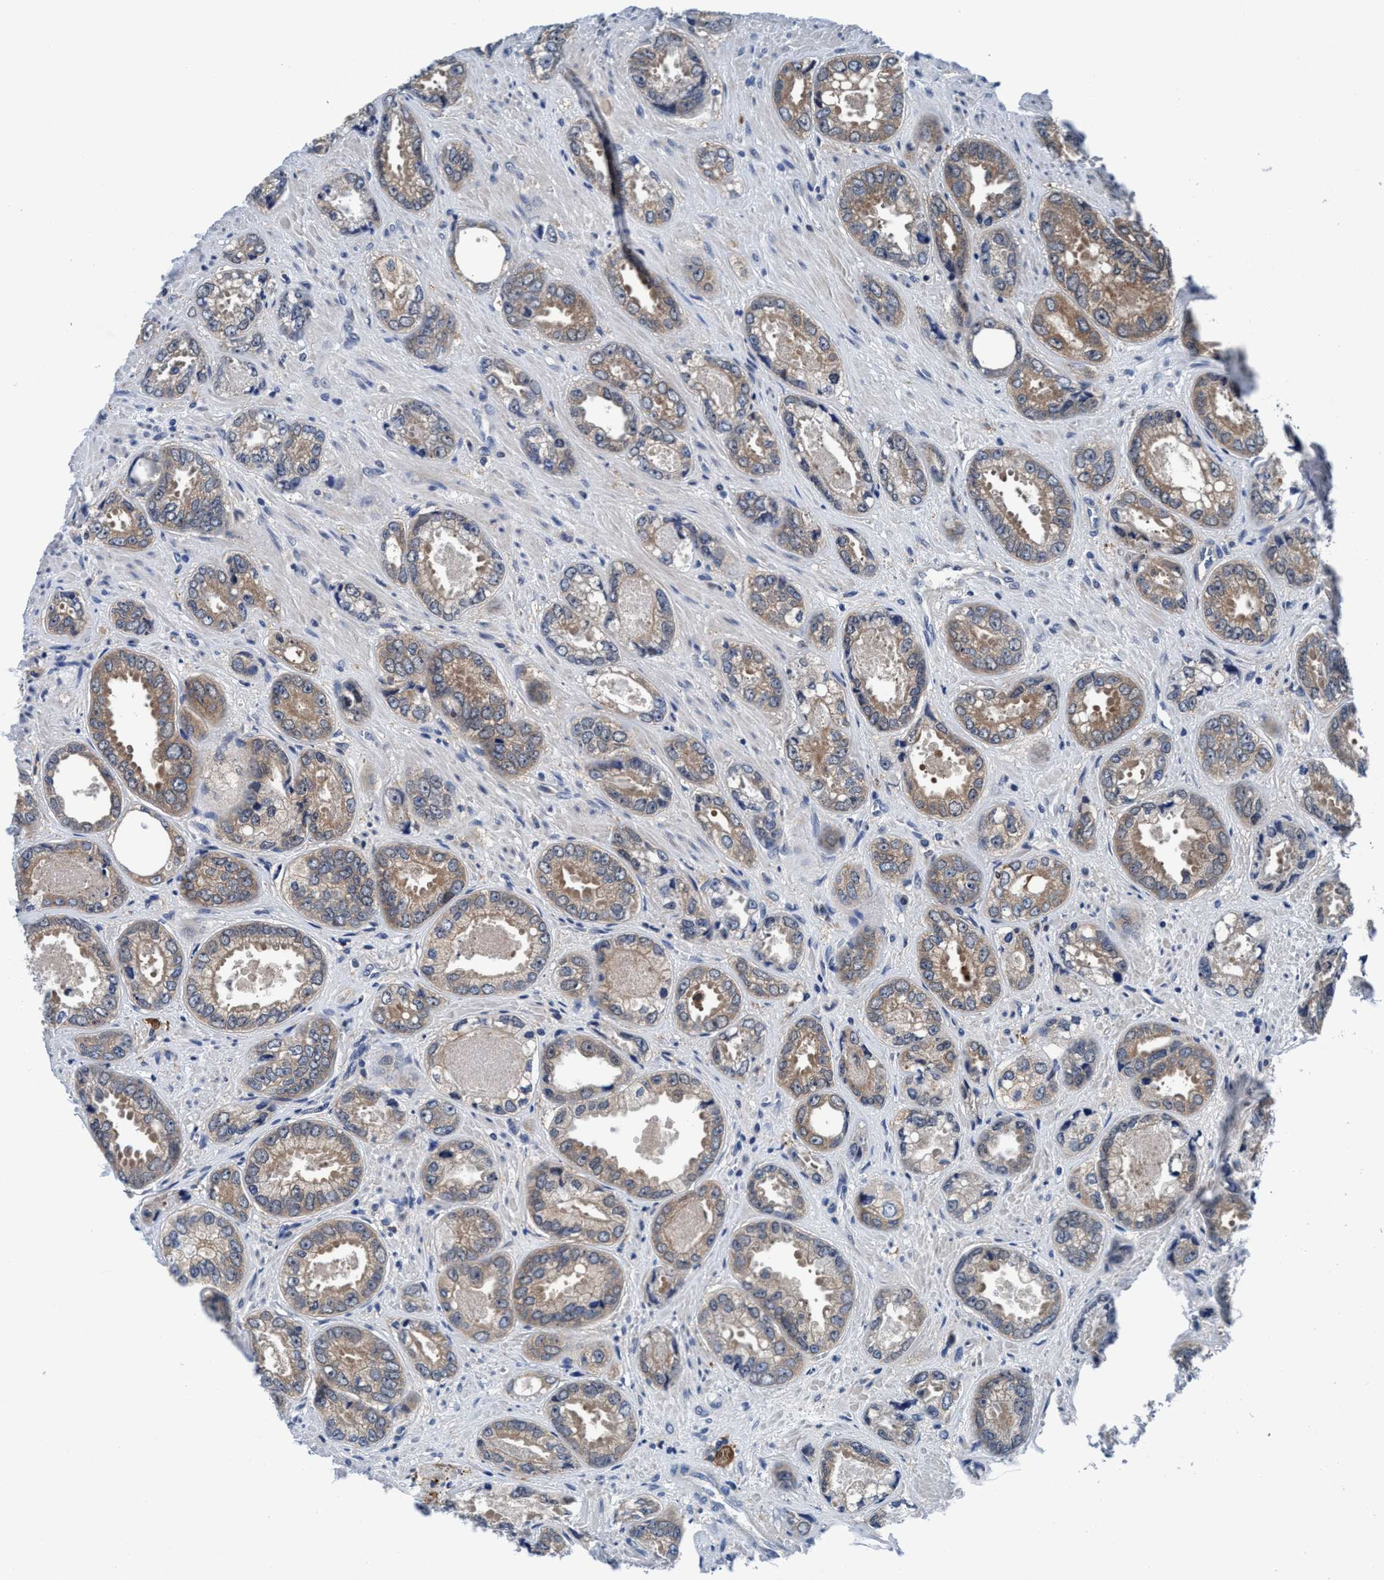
{"staining": {"intensity": "moderate", "quantity": "25%-75%", "location": "cytoplasmic/membranous"}, "tissue": "prostate cancer", "cell_type": "Tumor cells", "image_type": "cancer", "snomed": [{"axis": "morphology", "description": "Adenocarcinoma, High grade"}, {"axis": "topography", "description": "Prostate"}], "caption": "Immunohistochemical staining of prostate cancer (high-grade adenocarcinoma) displays medium levels of moderate cytoplasmic/membranous positivity in approximately 25%-75% of tumor cells. The staining was performed using DAB (3,3'-diaminobenzidine) to visualize the protein expression in brown, while the nuclei were stained in blue with hematoxylin (Magnification: 20x).", "gene": "TMEM94", "patient": {"sex": "male", "age": 61}}